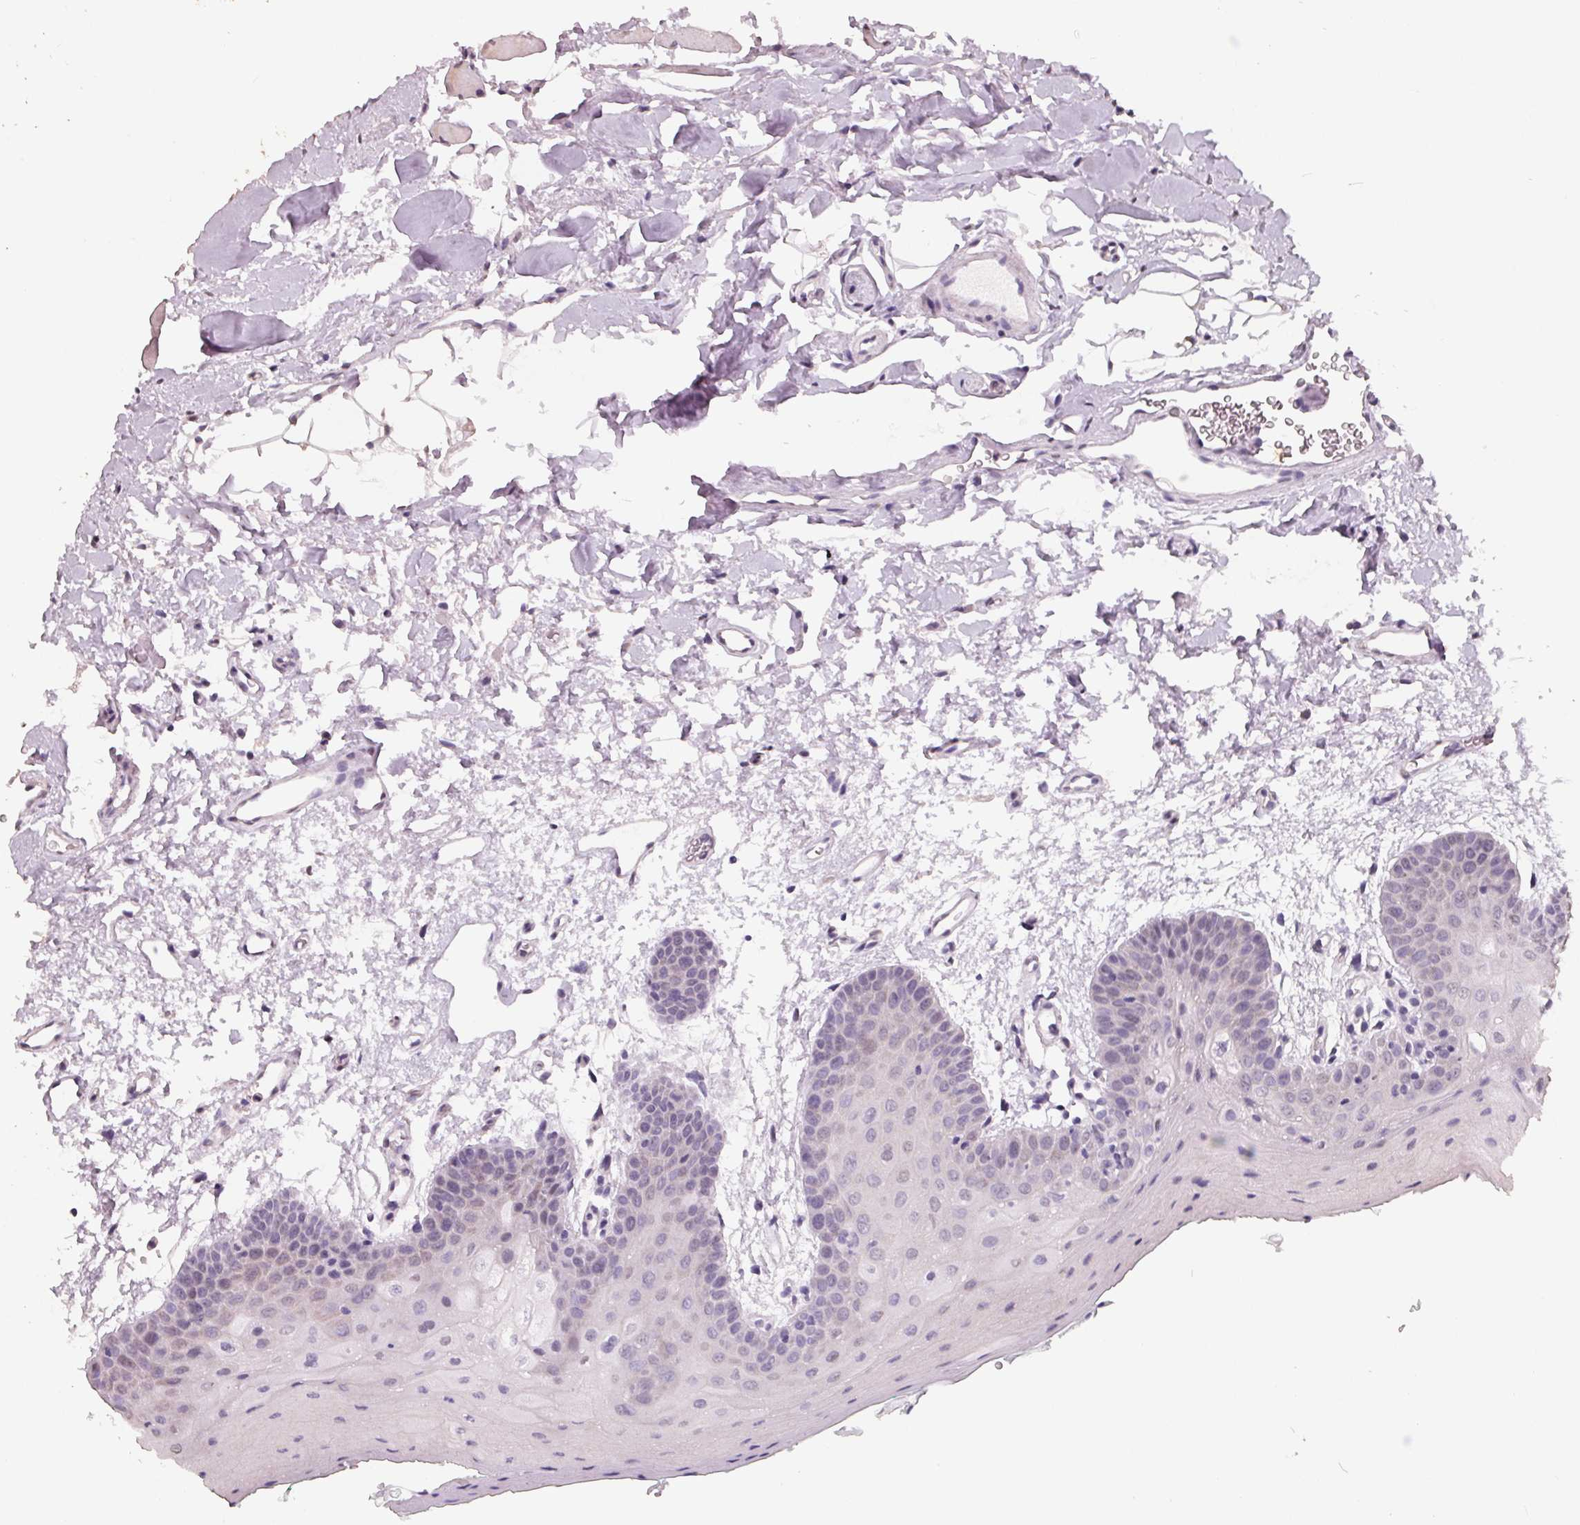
{"staining": {"intensity": "negative", "quantity": "none", "location": "none"}, "tissue": "oral mucosa", "cell_type": "Squamous epithelial cells", "image_type": "normal", "snomed": [{"axis": "morphology", "description": "Normal tissue, NOS"}, {"axis": "morphology", "description": "Squamous cell carcinoma, NOS"}, {"axis": "topography", "description": "Oral tissue"}, {"axis": "topography", "description": "Head-Neck"}], "caption": "A high-resolution histopathology image shows immunohistochemistry (IHC) staining of normal oral mucosa, which demonstrates no significant positivity in squamous epithelial cells.", "gene": "FTCD", "patient": {"sex": "female", "age": 50}}